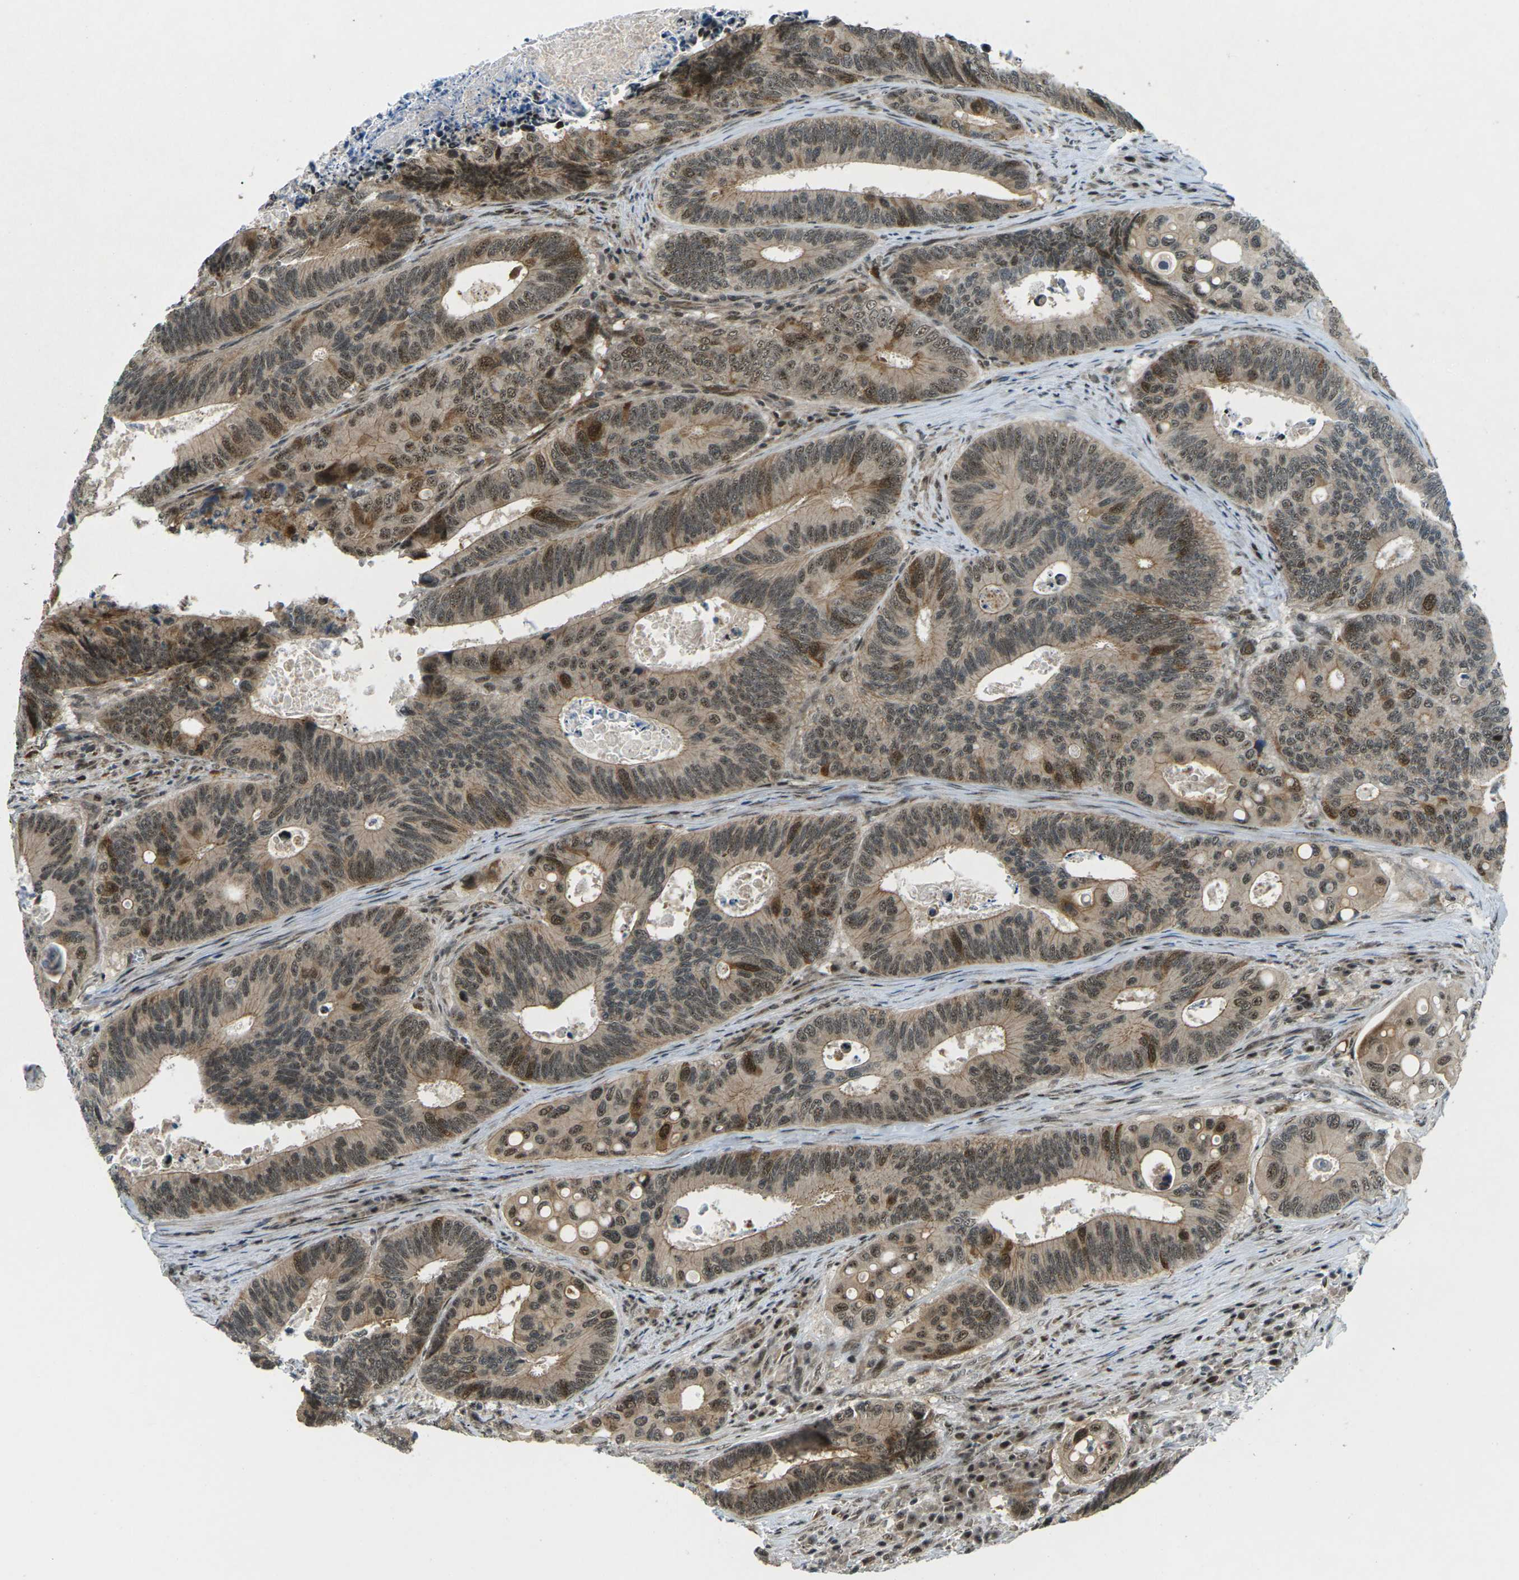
{"staining": {"intensity": "moderate", "quantity": ">75%", "location": "cytoplasmic/membranous,nuclear"}, "tissue": "colorectal cancer", "cell_type": "Tumor cells", "image_type": "cancer", "snomed": [{"axis": "morphology", "description": "Inflammation, NOS"}, {"axis": "morphology", "description": "Adenocarcinoma, NOS"}, {"axis": "topography", "description": "Colon"}], "caption": "A histopathology image of human adenocarcinoma (colorectal) stained for a protein reveals moderate cytoplasmic/membranous and nuclear brown staining in tumor cells. (brown staining indicates protein expression, while blue staining denotes nuclei).", "gene": "UBE2S", "patient": {"sex": "male", "age": 72}}